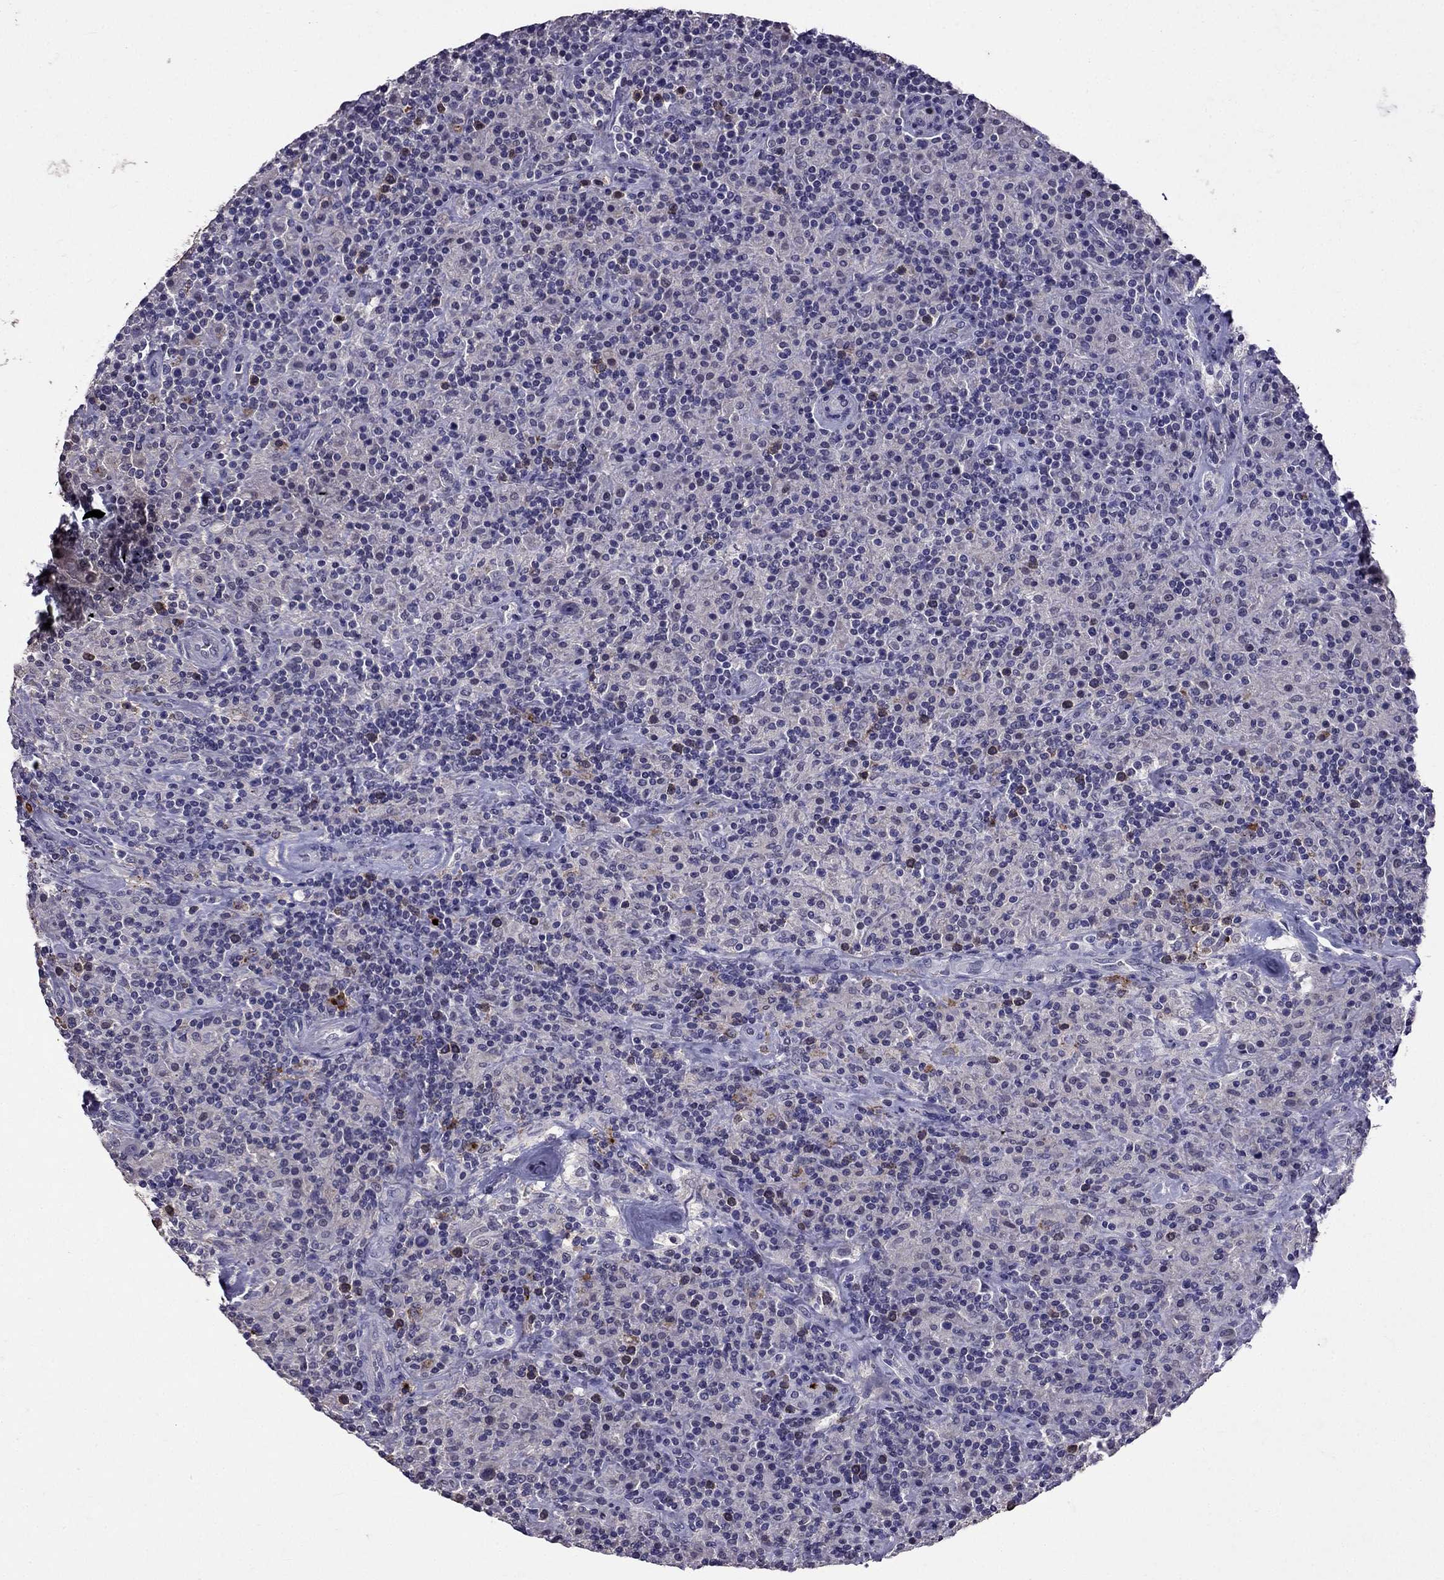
{"staining": {"intensity": "negative", "quantity": "none", "location": "none"}, "tissue": "lymphoma", "cell_type": "Tumor cells", "image_type": "cancer", "snomed": [{"axis": "morphology", "description": "Hodgkin's disease, NOS"}, {"axis": "topography", "description": "Lymph node"}], "caption": "The micrograph displays no significant expression in tumor cells of Hodgkin's disease. Nuclei are stained in blue.", "gene": "AQP9", "patient": {"sex": "male", "age": 70}}